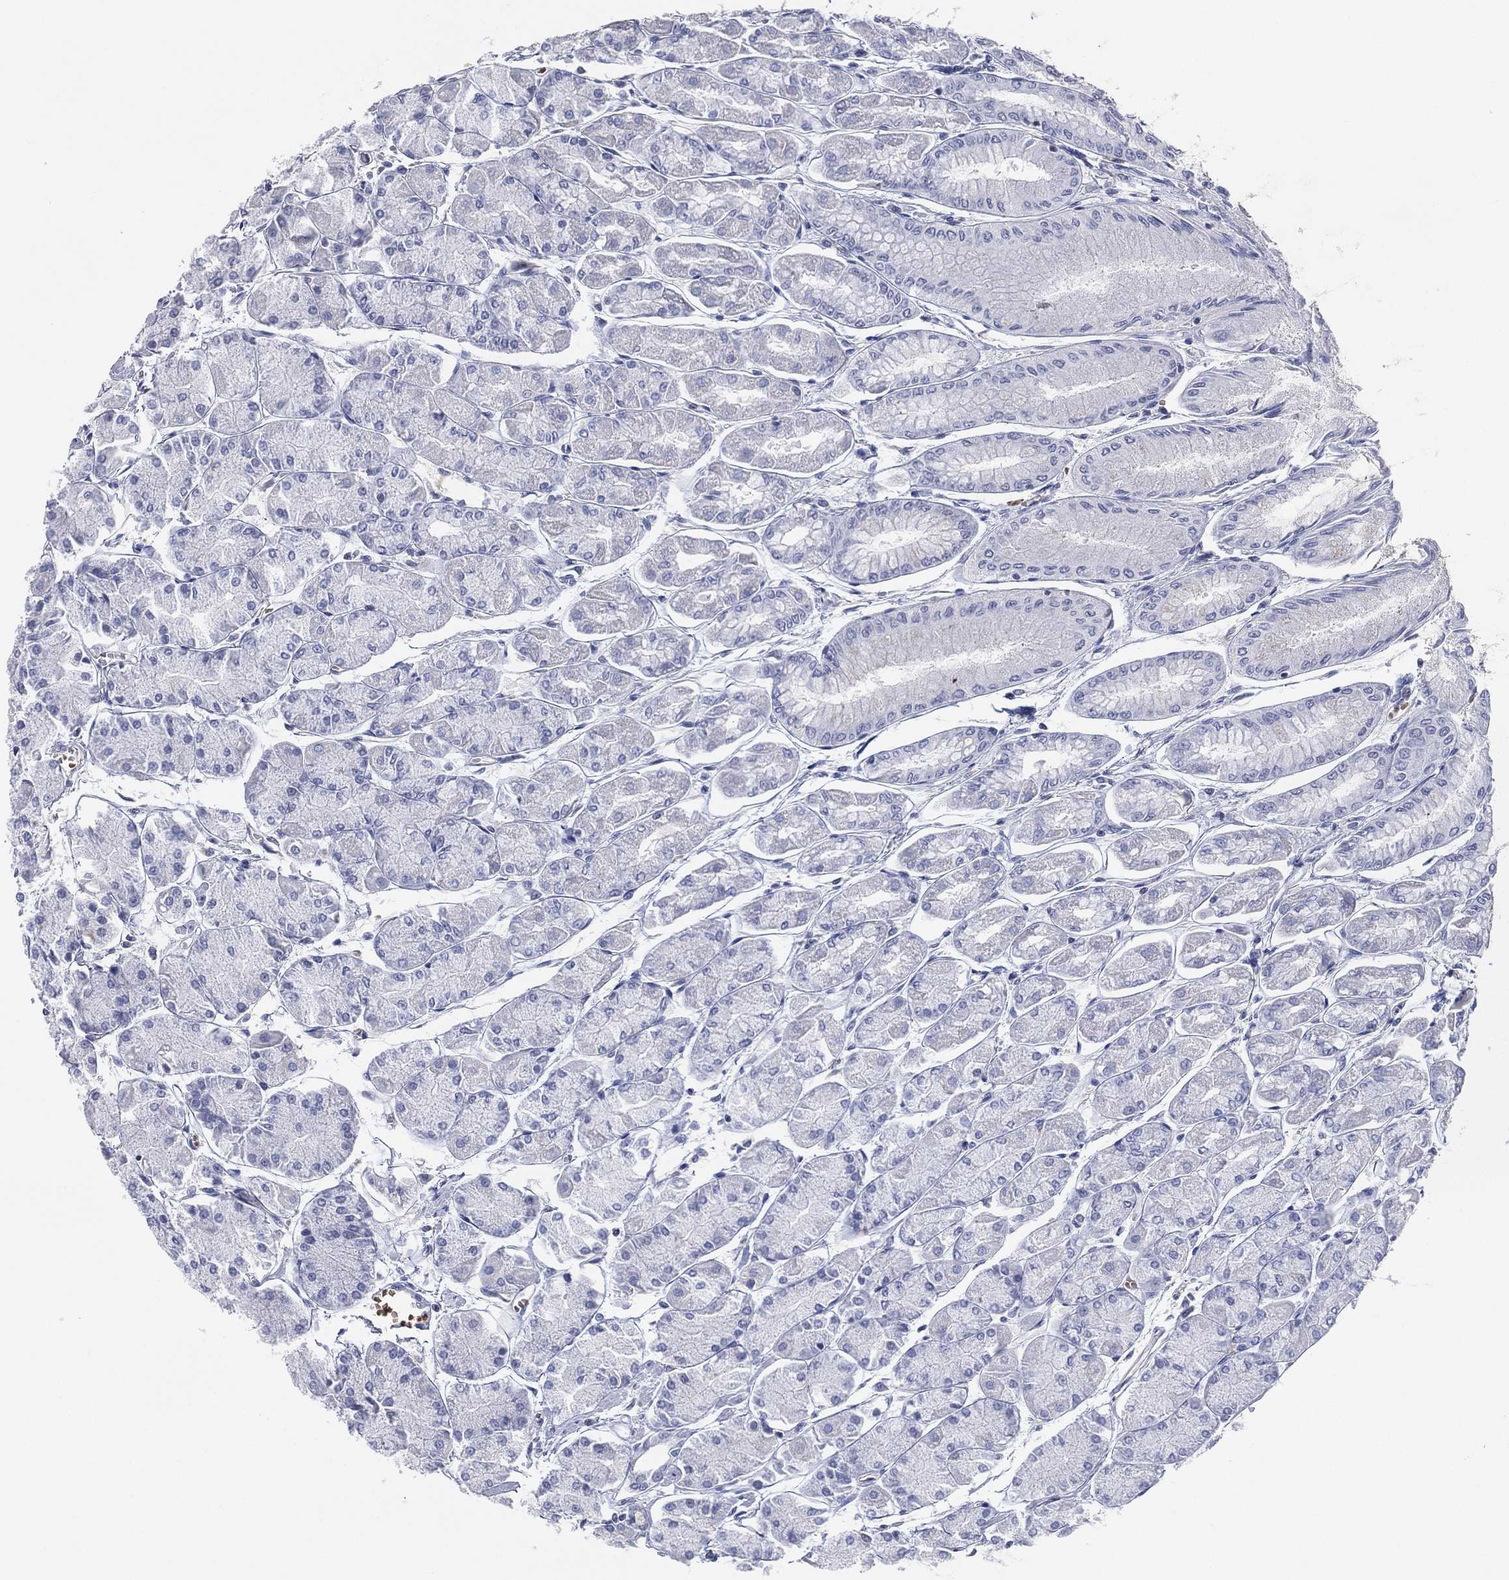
{"staining": {"intensity": "negative", "quantity": "none", "location": "none"}, "tissue": "stomach", "cell_type": "Glandular cells", "image_type": "normal", "snomed": [{"axis": "morphology", "description": "Normal tissue, NOS"}, {"axis": "topography", "description": "Stomach, upper"}], "caption": "IHC photomicrograph of unremarkable stomach: human stomach stained with DAB (3,3'-diaminobenzidine) demonstrates no significant protein staining in glandular cells.", "gene": "CFTR", "patient": {"sex": "male", "age": 60}}